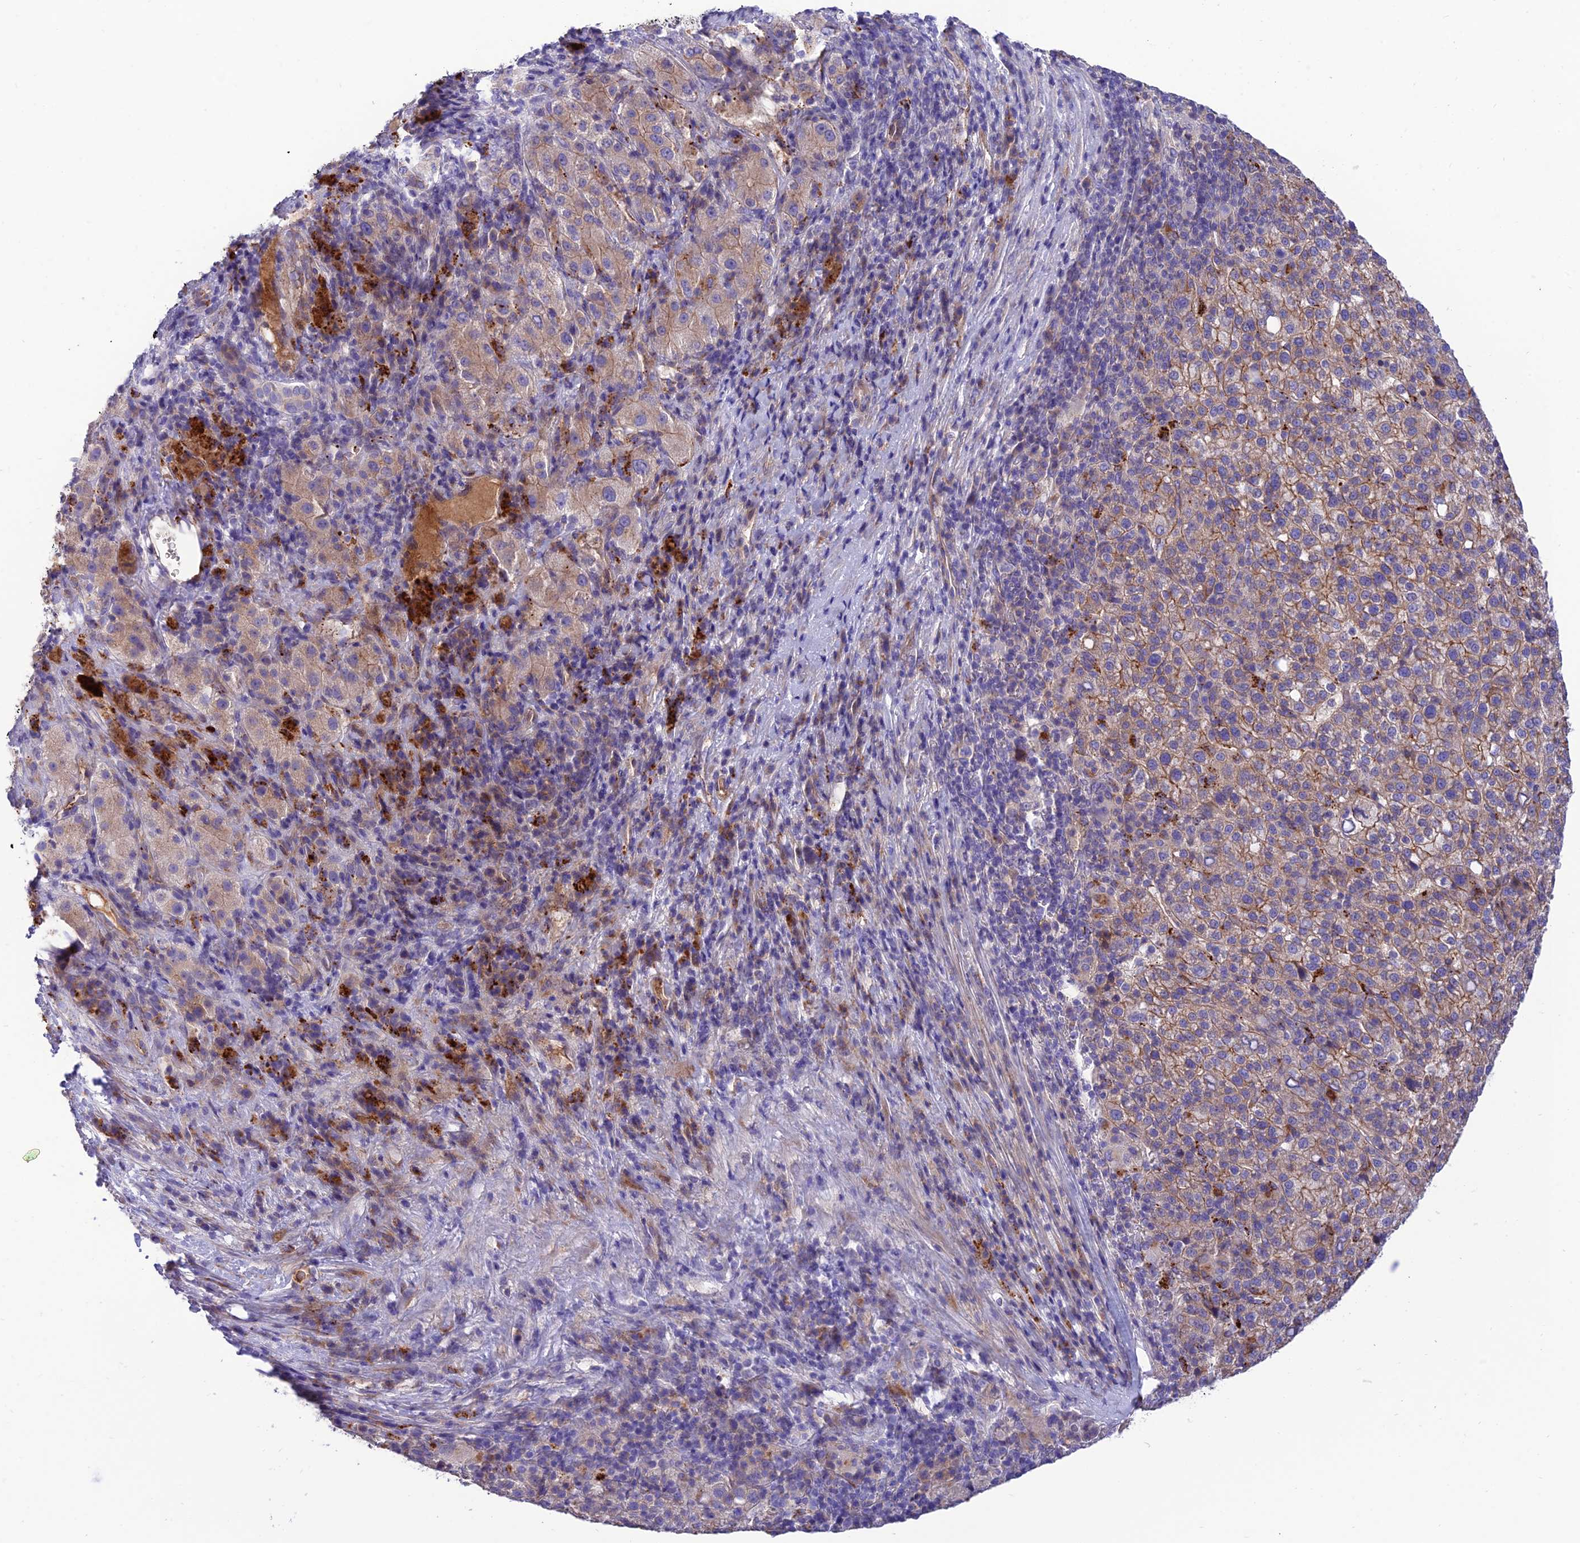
{"staining": {"intensity": "moderate", "quantity": "25%-75%", "location": "cytoplasmic/membranous"}, "tissue": "liver cancer", "cell_type": "Tumor cells", "image_type": "cancer", "snomed": [{"axis": "morphology", "description": "Carcinoma, Hepatocellular, NOS"}, {"axis": "topography", "description": "Liver"}], "caption": "Immunohistochemical staining of human hepatocellular carcinoma (liver) displays moderate cytoplasmic/membranous protein expression in about 25%-75% of tumor cells. (IHC, brightfield microscopy, high magnification).", "gene": "CCDC157", "patient": {"sex": "female", "age": 58}}